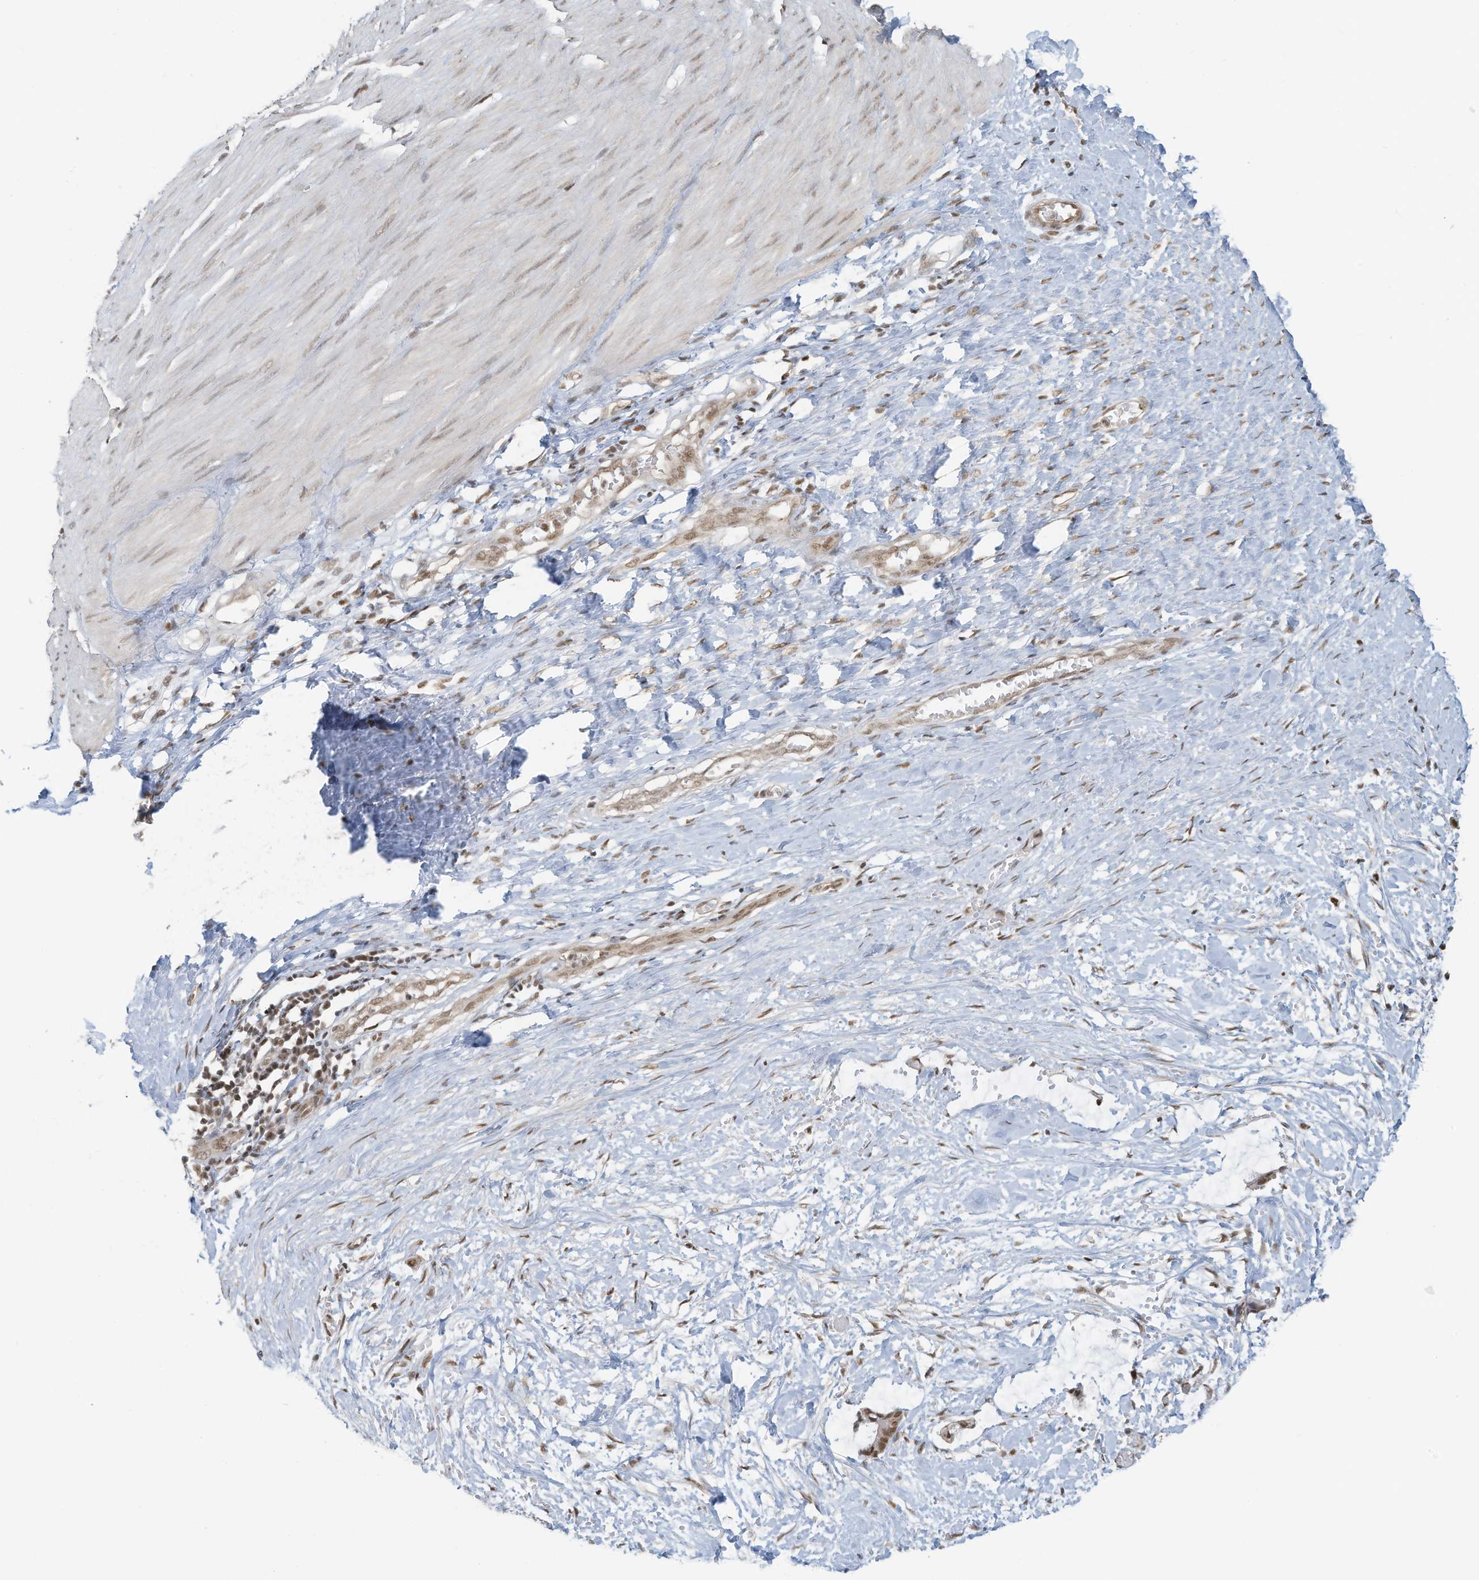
{"staining": {"intensity": "weak", "quantity": ">75%", "location": "nuclear"}, "tissue": "smooth muscle", "cell_type": "Smooth muscle cells", "image_type": "normal", "snomed": [{"axis": "morphology", "description": "Normal tissue, NOS"}, {"axis": "morphology", "description": "Adenocarcinoma, NOS"}, {"axis": "topography", "description": "Colon"}, {"axis": "topography", "description": "Peripheral nerve tissue"}], "caption": "Smooth muscle stained with a brown dye reveals weak nuclear positive positivity in about >75% of smooth muscle cells.", "gene": "DBR1", "patient": {"sex": "male", "age": 14}}